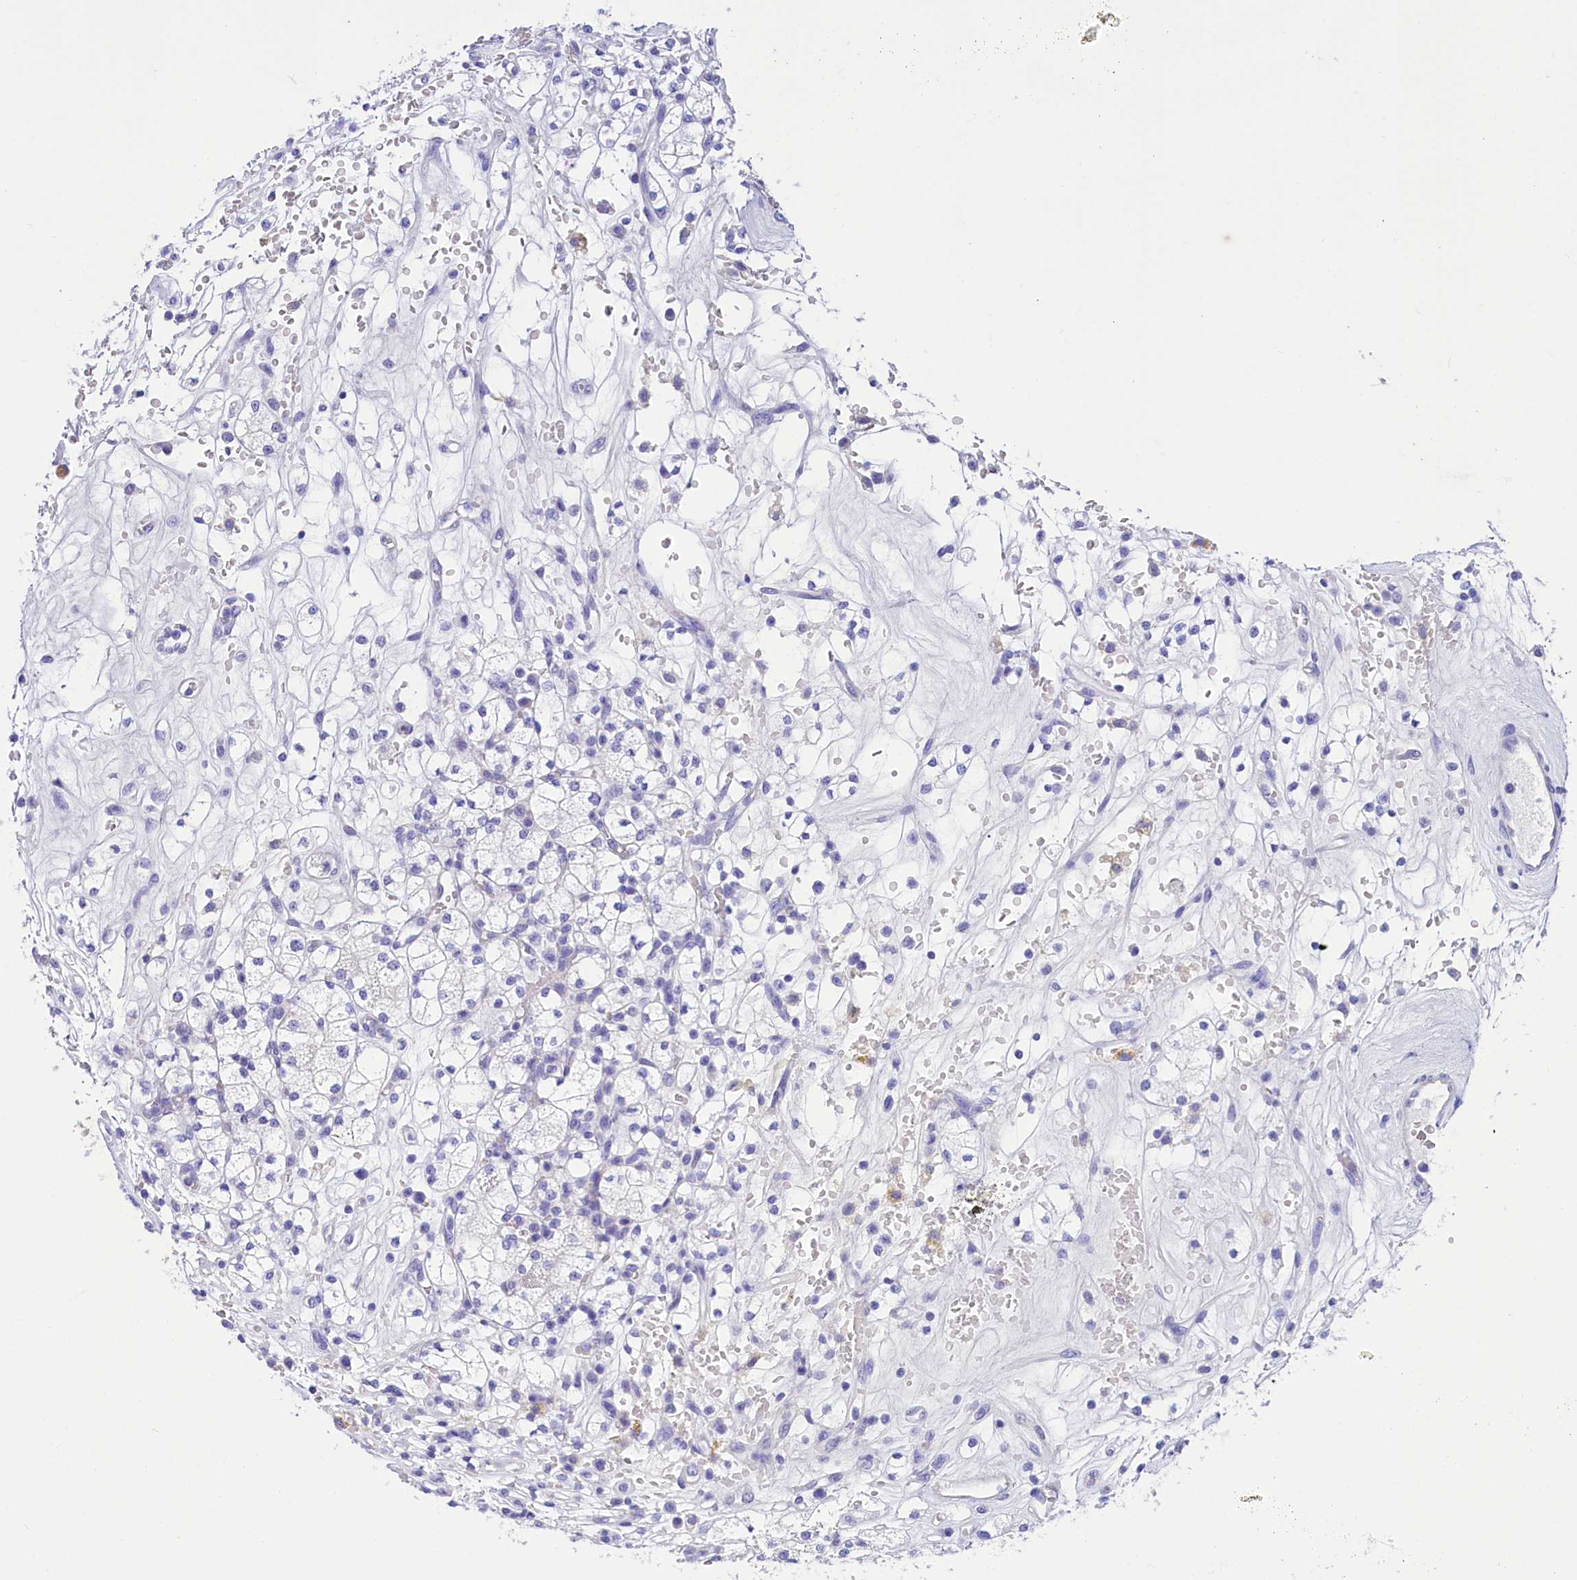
{"staining": {"intensity": "negative", "quantity": "none", "location": "none"}, "tissue": "renal cancer", "cell_type": "Tumor cells", "image_type": "cancer", "snomed": [{"axis": "morphology", "description": "Adenocarcinoma, NOS"}, {"axis": "topography", "description": "Kidney"}], "caption": "DAB immunohistochemical staining of adenocarcinoma (renal) reveals no significant expression in tumor cells.", "gene": "TTC36", "patient": {"sex": "male", "age": 77}}